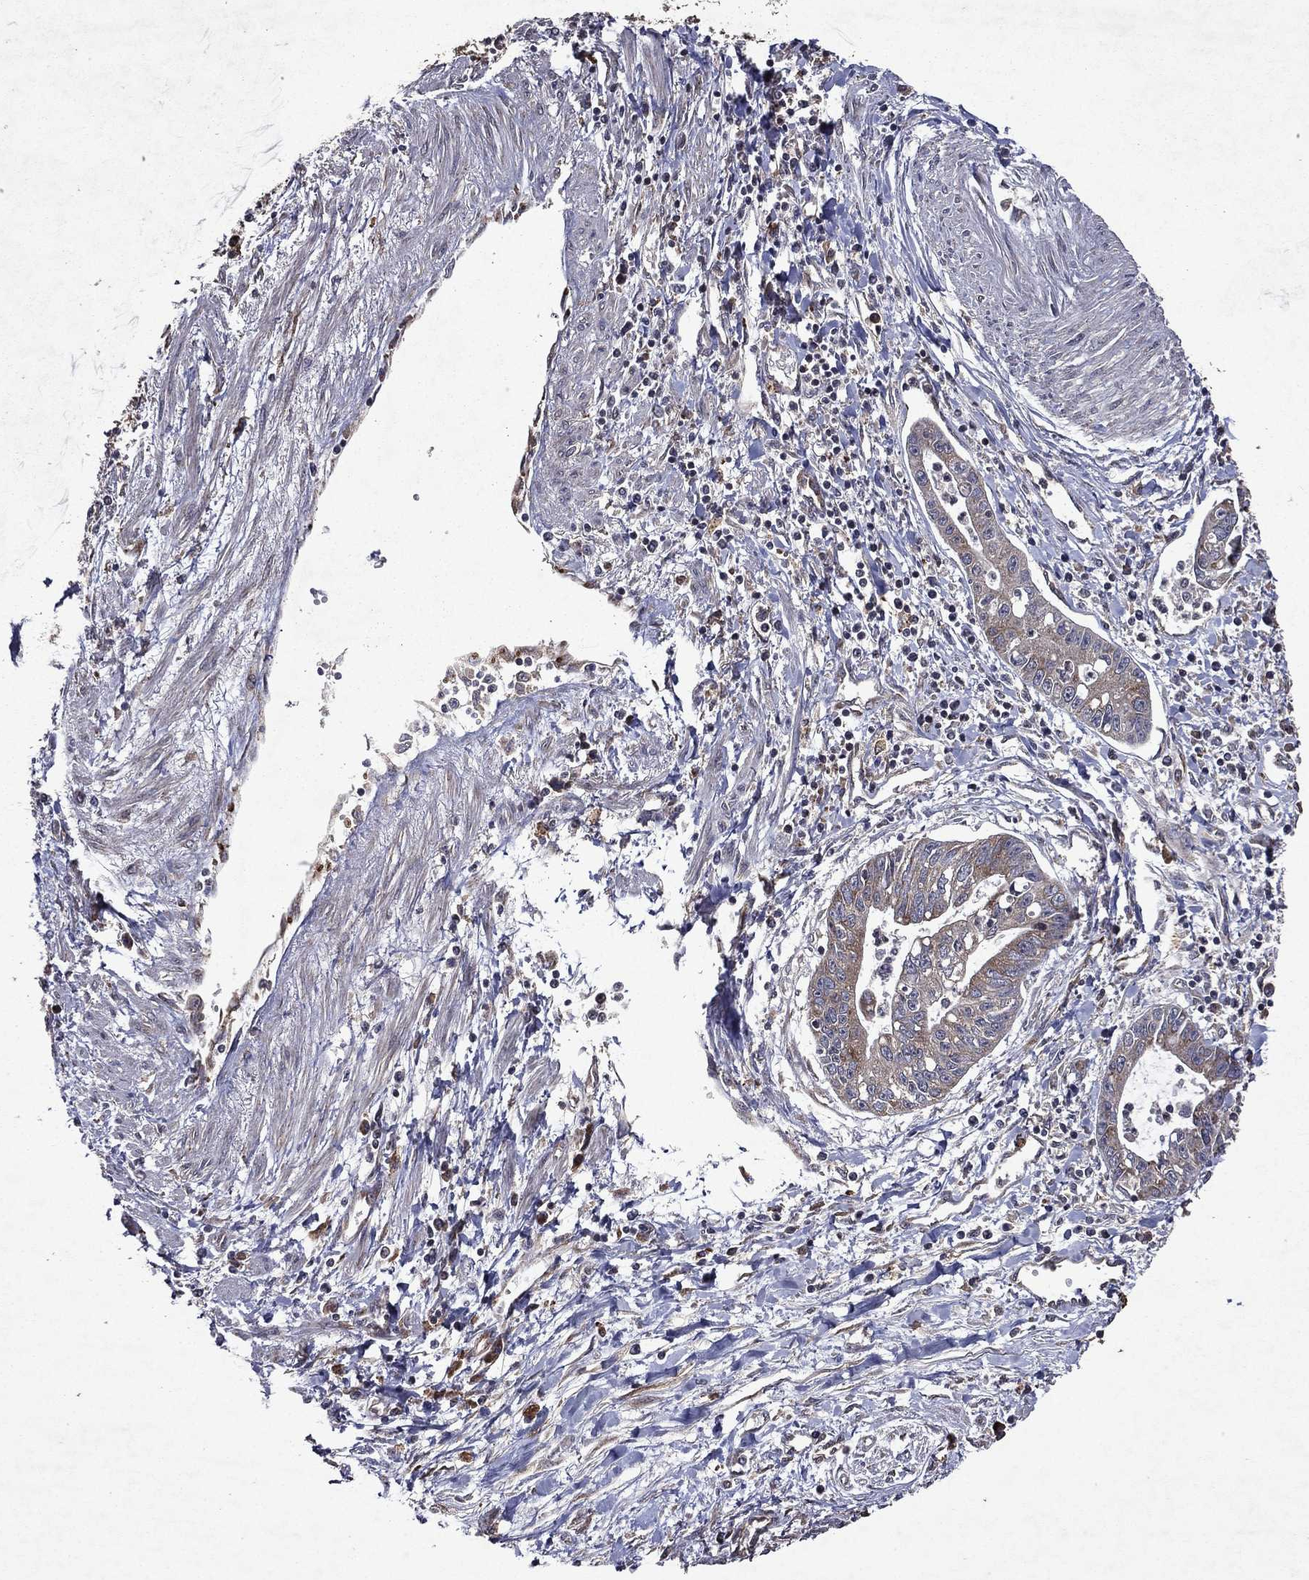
{"staining": {"intensity": "weak", "quantity": "<25%", "location": "cytoplasmic/membranous"}, "tissue": "liver cancer", "cell_type": "Tumor cells", "image_type": "cancer", "snomed": [{"axis": "morphology", "description": "Cholangiocarcinoma"}, {"axis": "topography", "description": "Liver"}], "caption": "Immunohistochemistry (IHC) micrograph of neoplastic tissue: human cholangiocarcinoma (liver) stained with DAB (3,3'-diaminobenzidine) shows no significant protein positivity in tumor cells.", "gene": "EIF2B4", "patient": {"sex": "male", "age": 58}}